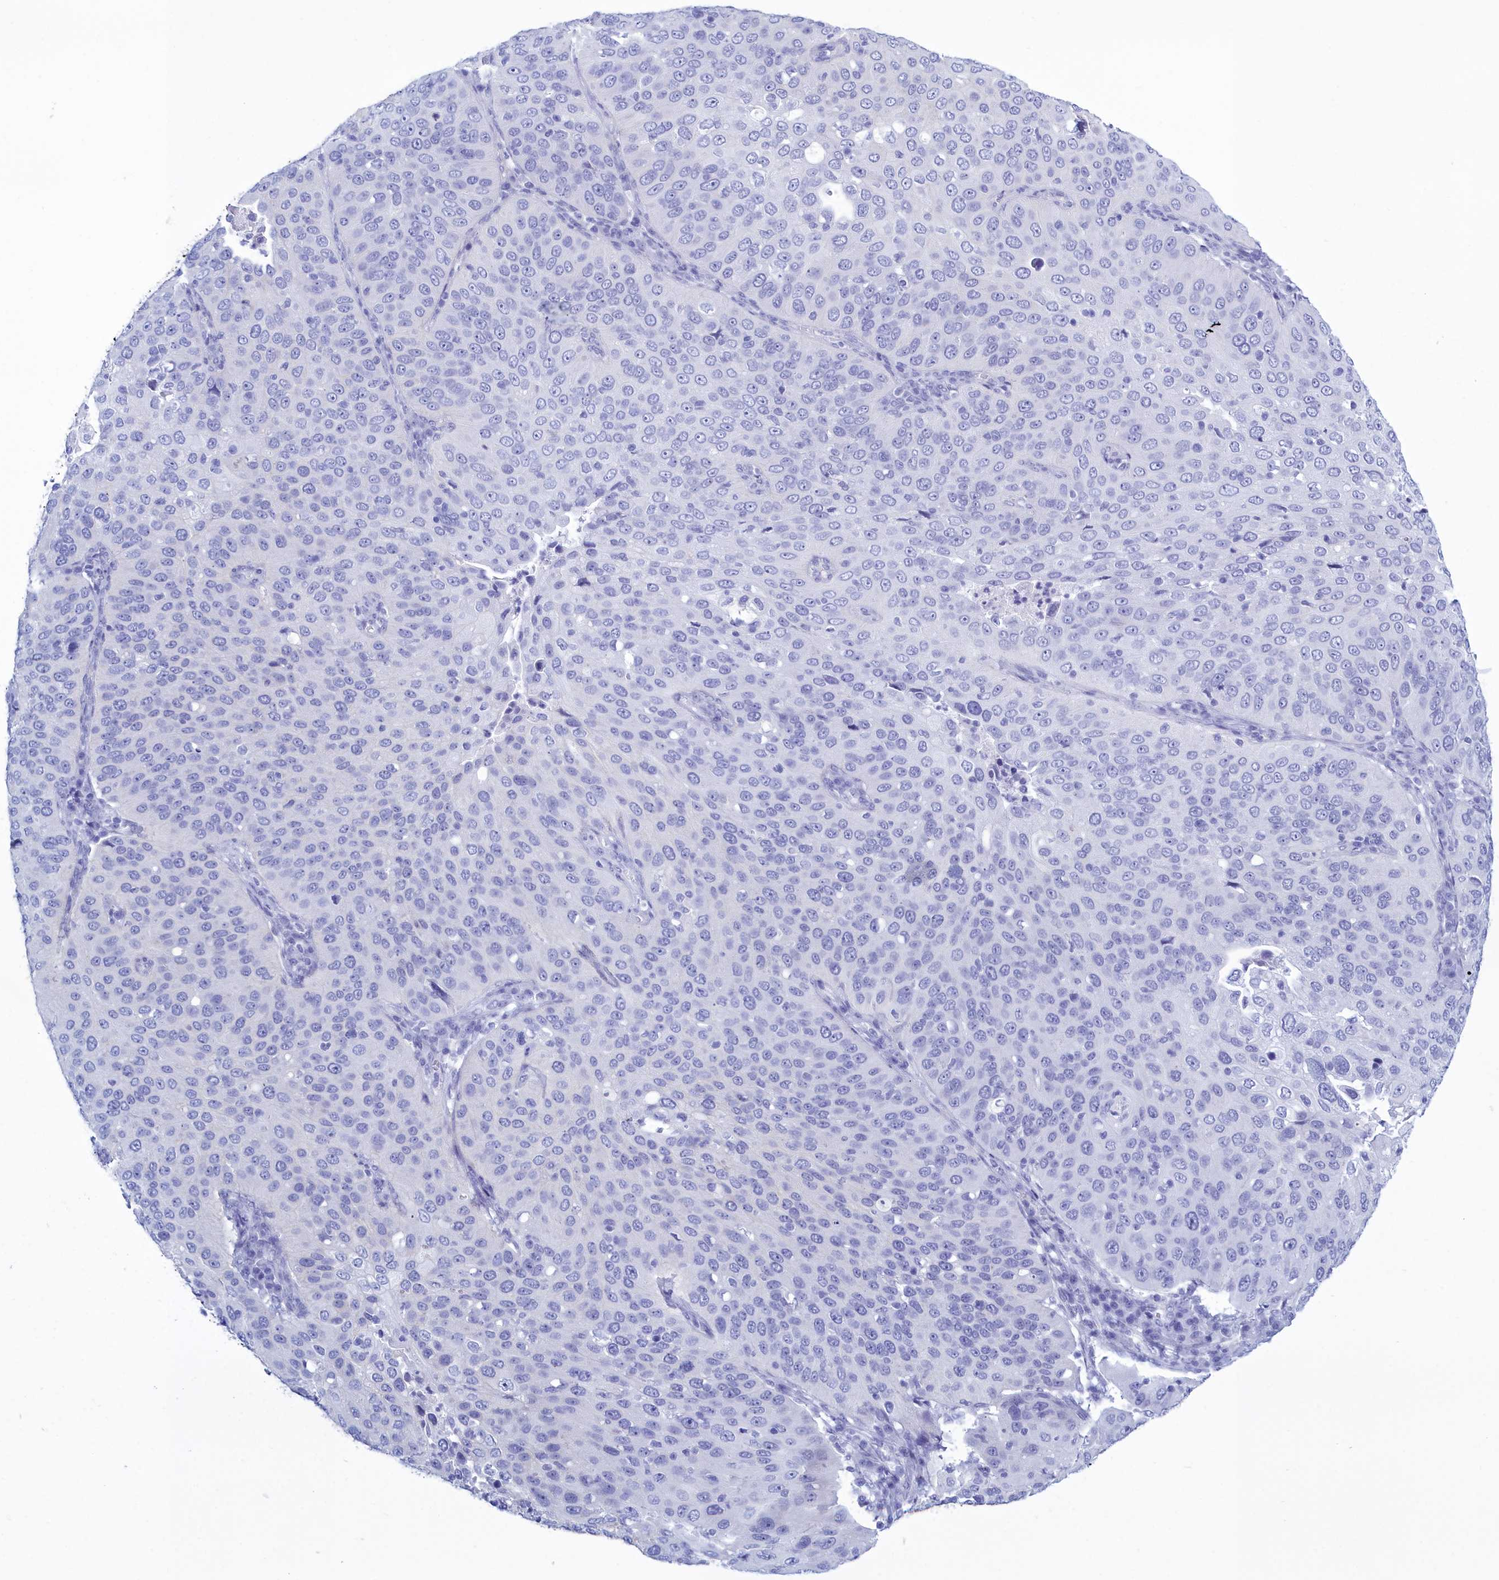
{"staining": {"intensity": "negative", "quantity": "none", "location": "none"}, "tissue": "cervical cancer", "cell_type": "Tumor cells", "image_type": "cancer", "snomed": [{"axis": "morphology", "description": "Squamous cell carcinoma, NOS"}, {"axis": "topography", "description": "Cervix"}], "caption": "High magnification brightfield microscopy of cervical squamous cell carcinoma stained with DAB (3,3'-diaminobenzidine) (brown) and counterstained with hematoxylin (blue): tumor cells show no significant positivity.", "gene": "TMEM97", "patient": {"sex": "female", "age": 36}}